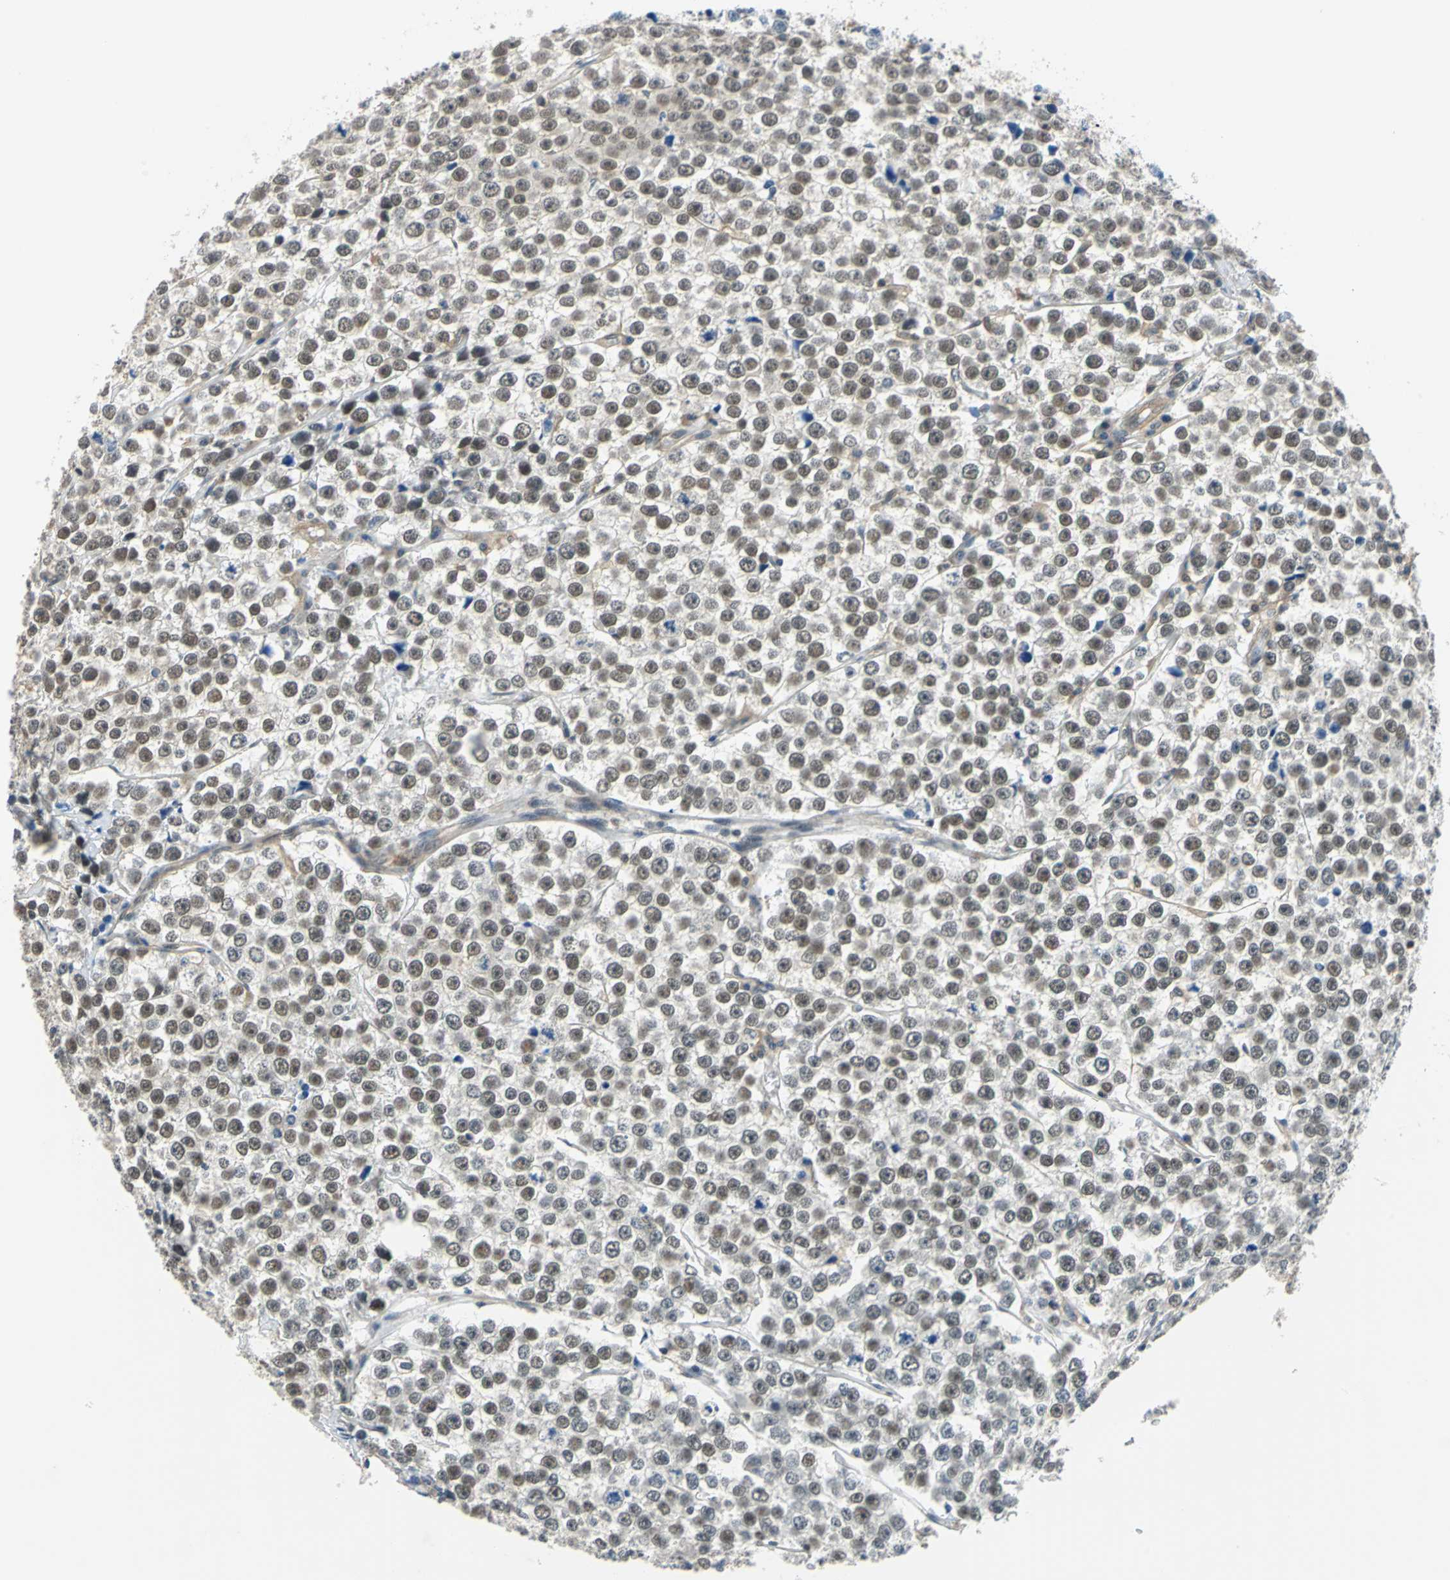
{"staining": {"intensity": "moderate", "quantity": ">75%", "location": "nuclear"}, "tissue": "testis cancer", "cell_type": "Tumor cells", "image_type": "cancer", "snomed": [{"axis": "morphology", "description": "Seminoma, NOS"}, {"axis": "morphology", "description": "Carcinoma, Embryonal, NOS"}, {"axis": "topography", "description": "Testis"}], "caption": "Tumor cells exhibit medium levels of moderate nuclear positivity in about >75% of cells in human testis cancer (embryonal carcinoma).", "gene": "ARPC3", "patient": {"sex": "male", "age": 52}}